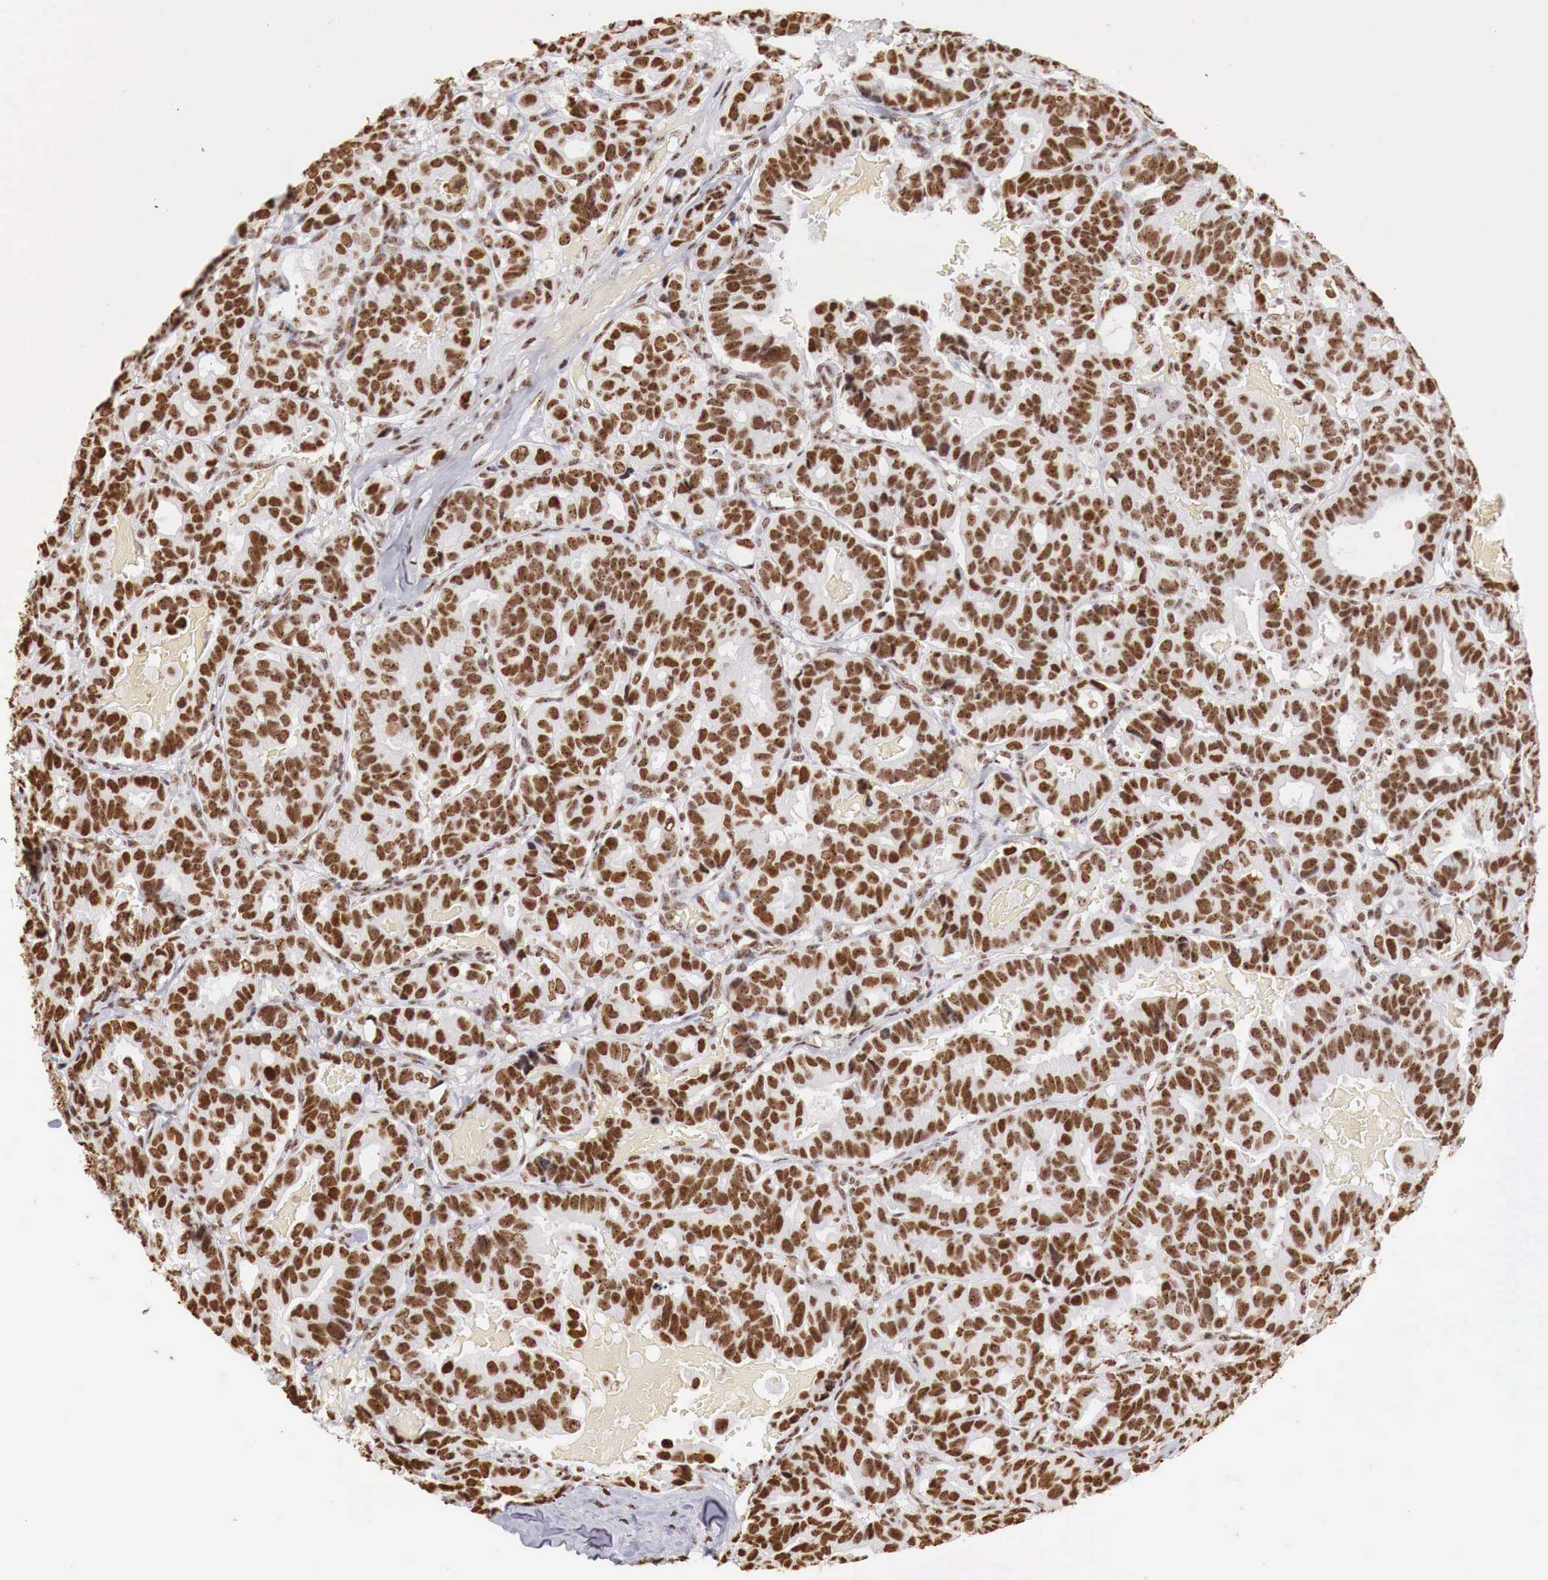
{"staining": {"intensity": "strong", "quantity": ">75%", "location": "nuclear"}, "tissue": "breast cancer", "cell_type": "Tumor cells", "image_type": "cancer", "snomed": [{"axis": "morphology", "description": "Duct carcinoma"}, {"axis": "topography", "description": "Breast"}], "caption": "Immunohistochemistry (IHC) micrograph of neoplastic tissue: invasive ductal carcinoma (breast) stained using immunohistochemistry (IHC) displays high levels of strong protein expression localized specifically in the nuclear of tumor cells, appearing as a nuclear brown color.", "gene": "DKC1", "patient": {"sex": "female", "age": 69}}